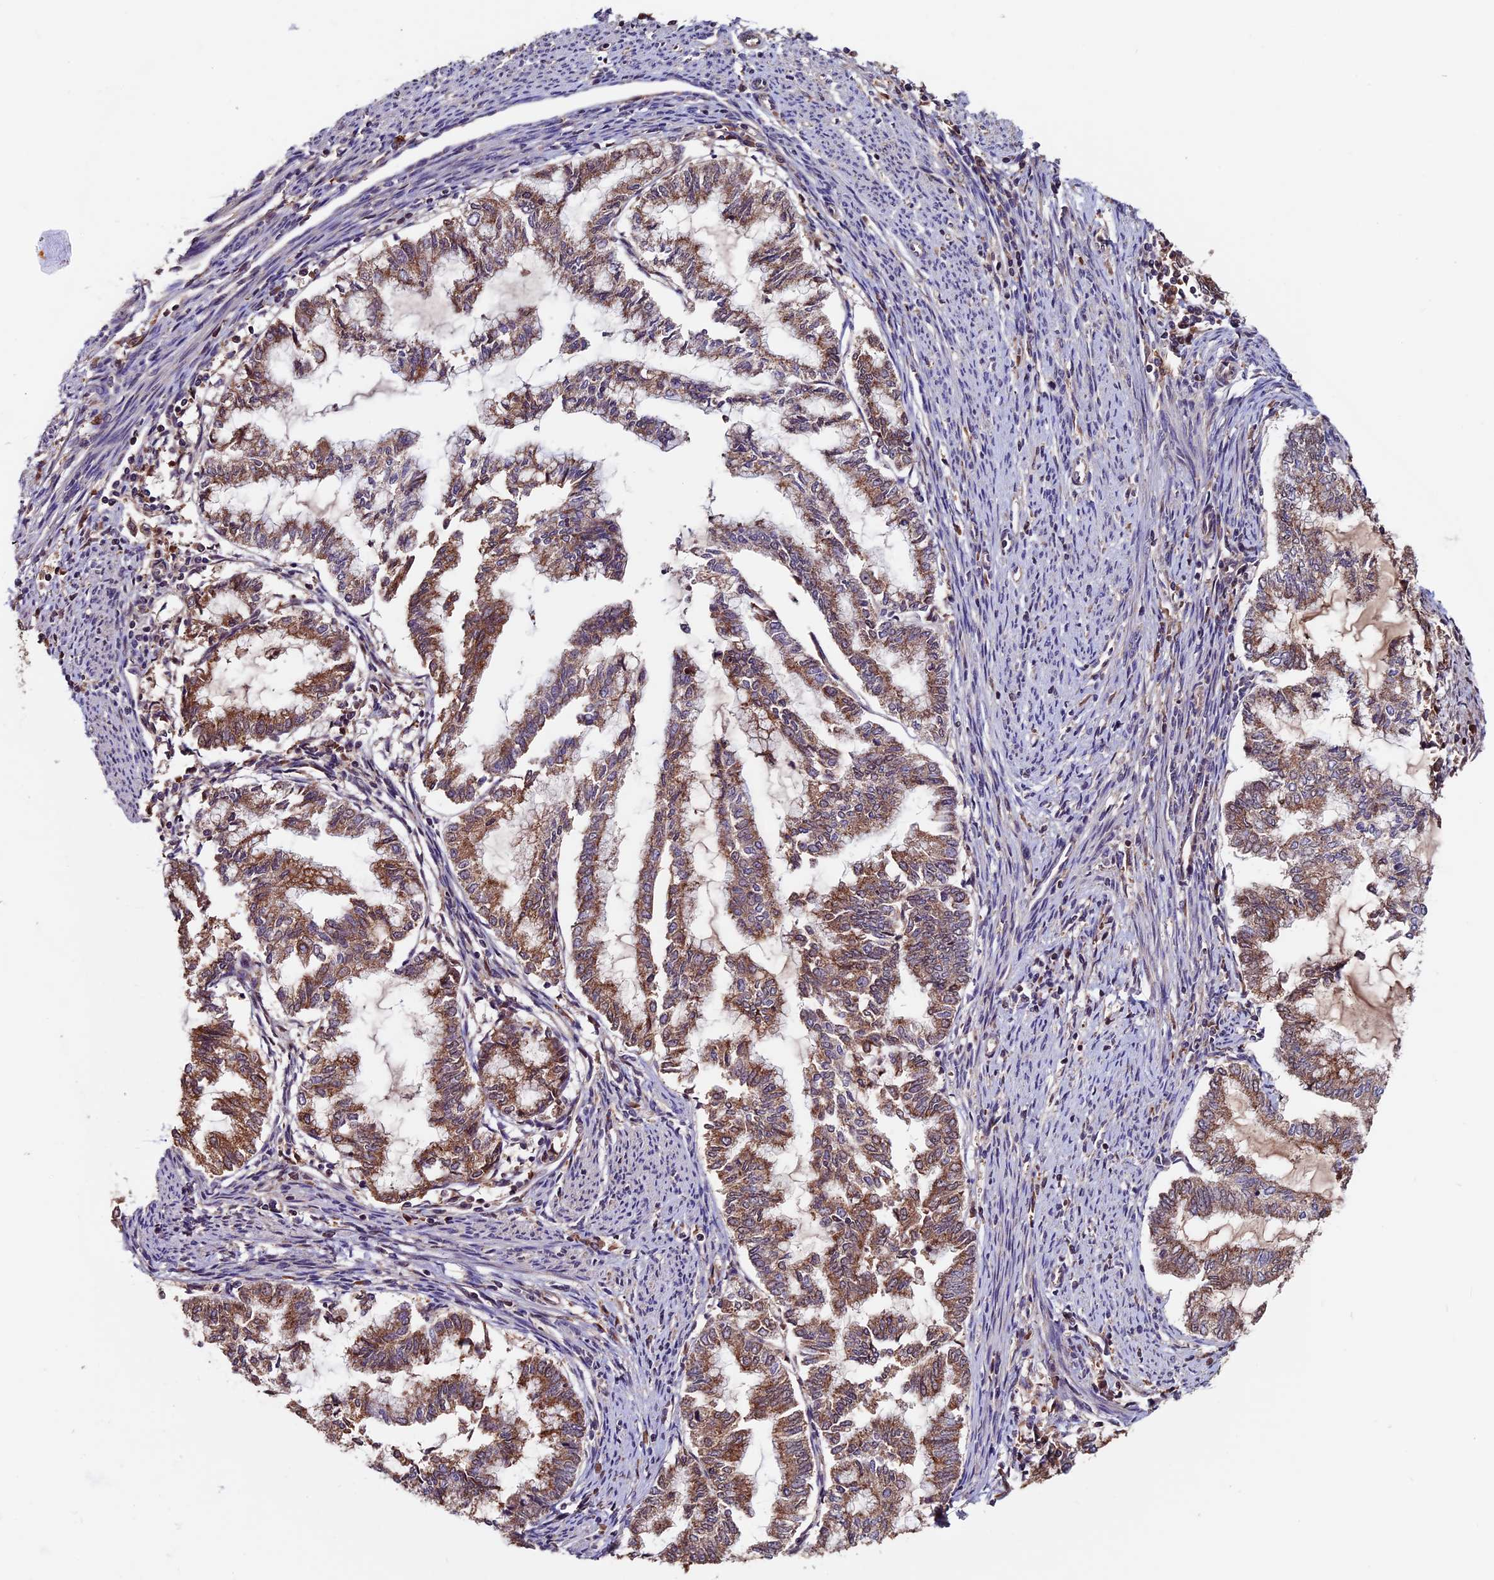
{"staining": {"intensity": "moderate", "quantity": ">75%", "location": "cytoplasmic/membranous"}, "tissue": "endometrial cancer", "cell_type": "Tumor cells", "image_type": "cancer", "snomed": [{"axis": "morphology", "description": "Adenocarcinoma, NOS"}, {"axis": "topography", "description": "Endometrium"}], "caption": "Endometrial cancer (adenocarcinoma) was stained to show a protein in brown. There is medium levels of moderate cytoplasmic/membranous expression in approximately >75% of tumor cells.", "gene": "ZNF598", "patient": {"sex": "female", "age": 79}}